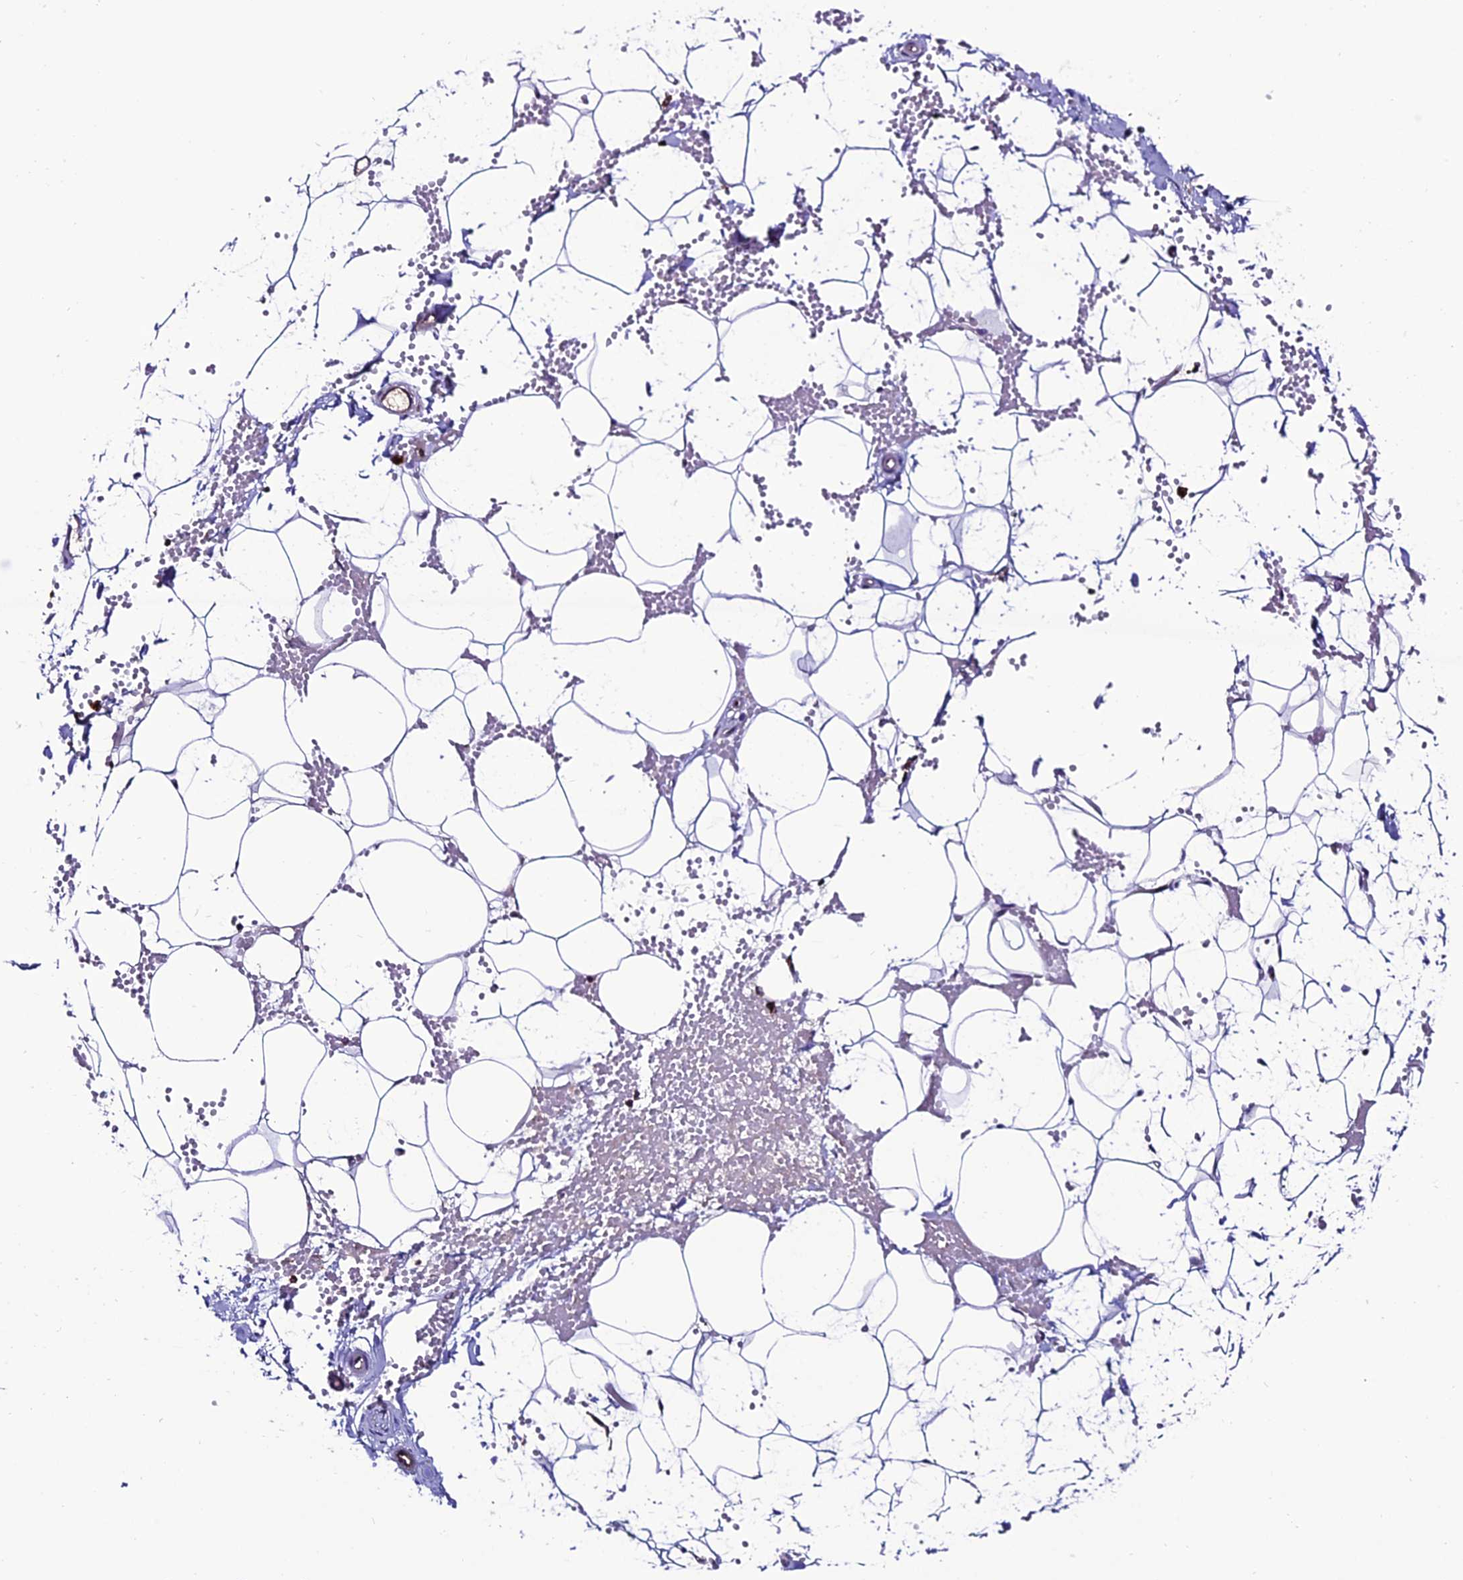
{"staining": {"intensity": "negative", "quantity": "none", "location": "none"}, "tissue": "adipose tissue", "cell_type": "Adipocytes", "image_type": "normal", "snomed": [{"axis": "morphology", "description": "Normal tissue, NOS"}, {"axis": "topography", "description": "Breast"}], "caption": "Adipose tissue was stained to show a protein in brown. There is no significant staining in adipocytes. The staining was performed using DAB (3,3'-diaminobenzidine) to visualize the protein expression in brown, while the nuclei were stained in blue with hematoxylin (Magnification: 20x).", "gene": "ARHGEF18", "patient": {"sex": "female", "age": 23}}